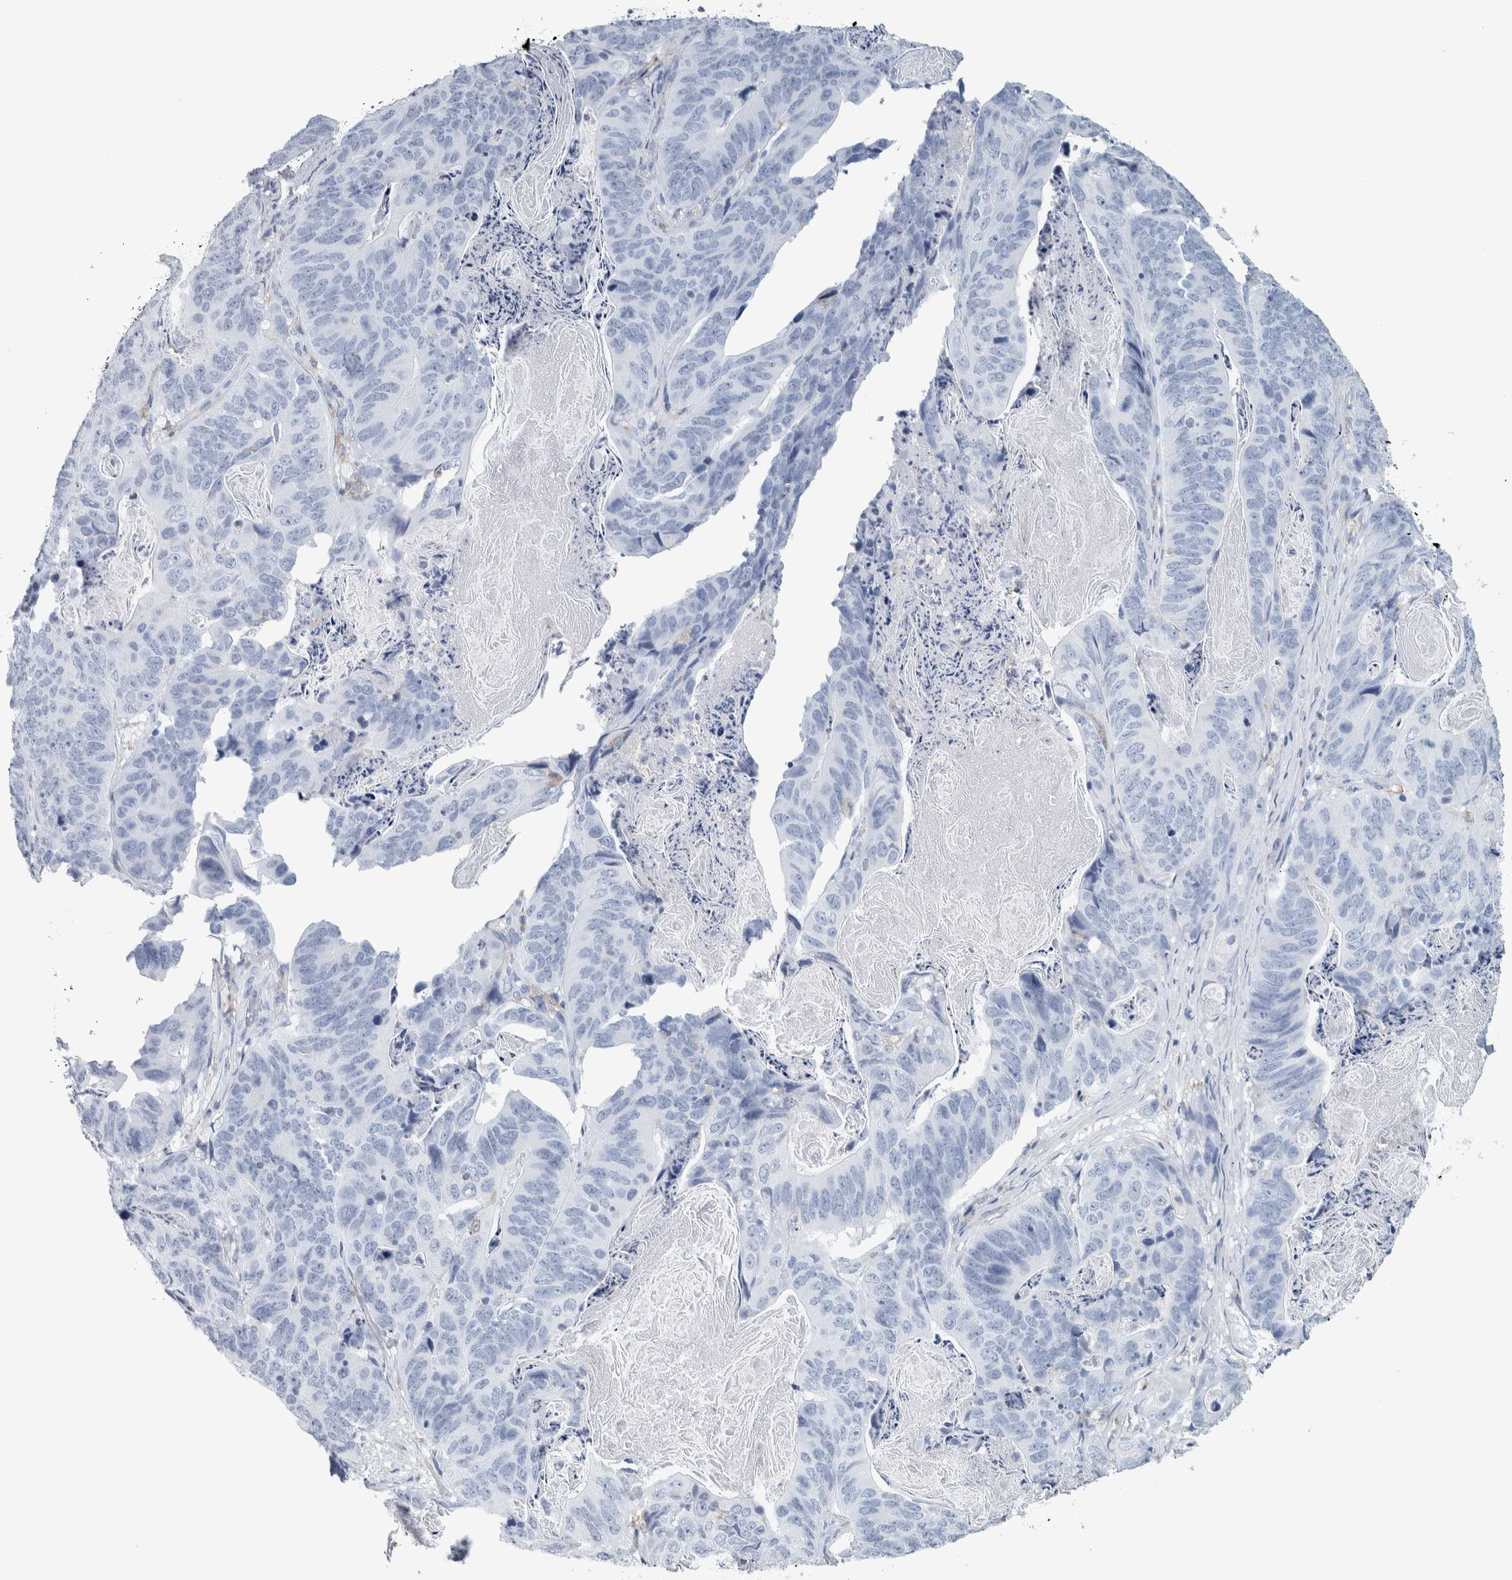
{"staining": {"intensity": "negative", "quantity": "none", "location": "none"}, "tissue": "stomach cancer", "cell_type": "Tumor cells", "image_type": "cancer", "snomed": [{"axis": "morphology", "description": "Normal tissue, NOS"}, {"axis": "morphology", "description": "Adenocarcinoma, NOS"}, {"axis": "topography", "description": "Stomach"}], "caption": "Tumor cells show no significant protein positivity in stomach cancer. (DAB (3,3'-diaminobenzidine) IHC visualized using brightfield microscopy, high magnification).", "gene": "SKAP2", "patient": {"sex": "female", "age": 89}}